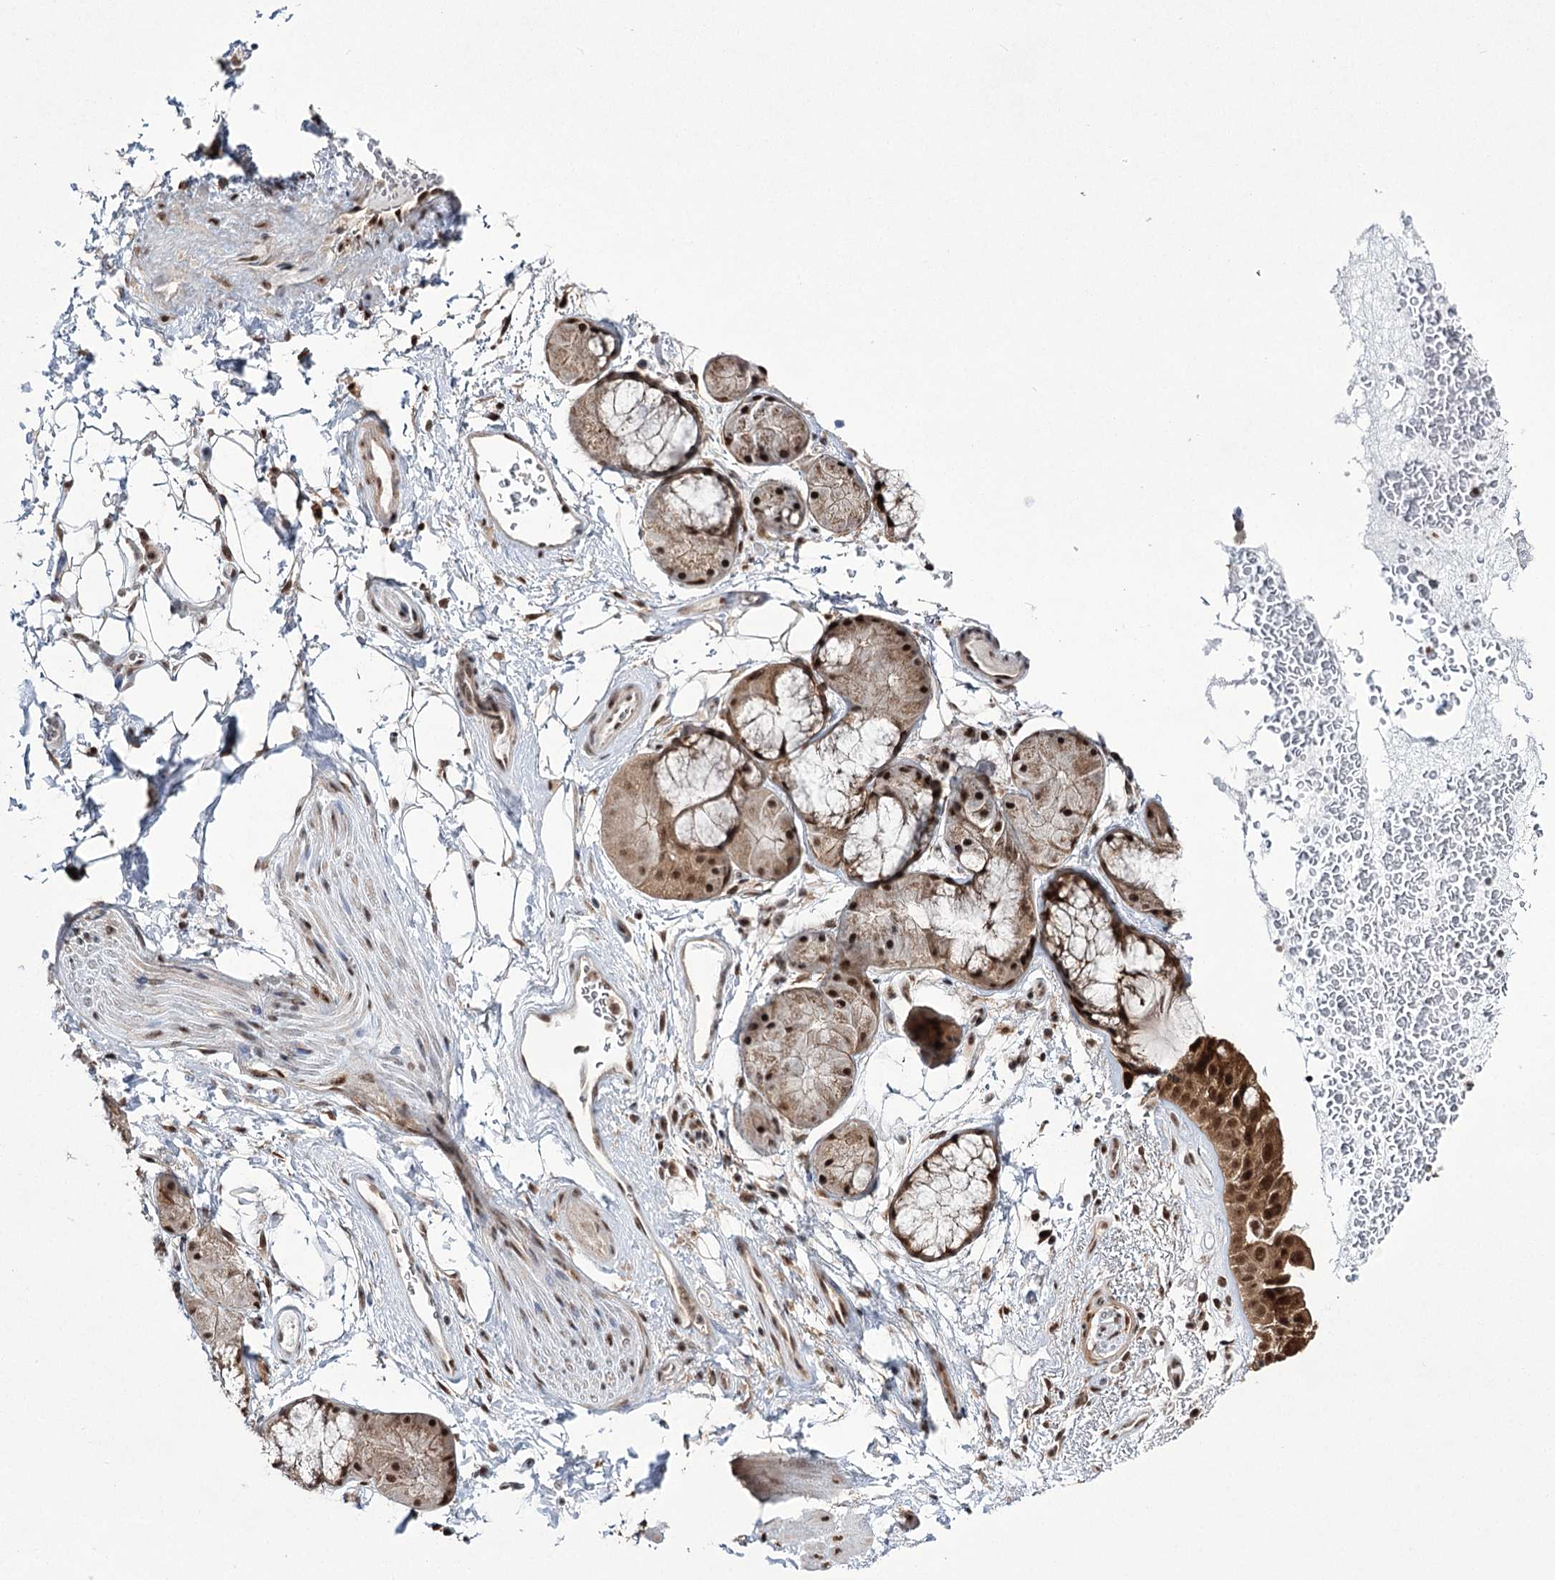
{"staining": {"intensity": "strong", "quantity": ">75%", "location": "cytoplasmic/membranous,nuclear"}, "tissue": "bronchus", "cell_type": "Respiratory epithelial cells", "image_type": "normal", "snomed": [{"axis": "morphology", "description": "Normal tissue, NOS"}, {"axis": "morphology", "description": "Squamous cell carcinoma, NOS"}, {"axis": "topography", "description": "Lymph node"}, {"axis": "topography", "description": "Bronchus"}, {"axis": "topography", "description": "Lung"}], "caption": "Protein expression analysis of unremarkable bronchus exhibits strong cytoplasmic/membranous,nuclear expression in about >75% of respiratory epithelial cells. (DAB = brown stain, brightfield microscopy at high magnification).", "gene": "ZCCHC8", "patient": {"sex": "male", "age": 66}}